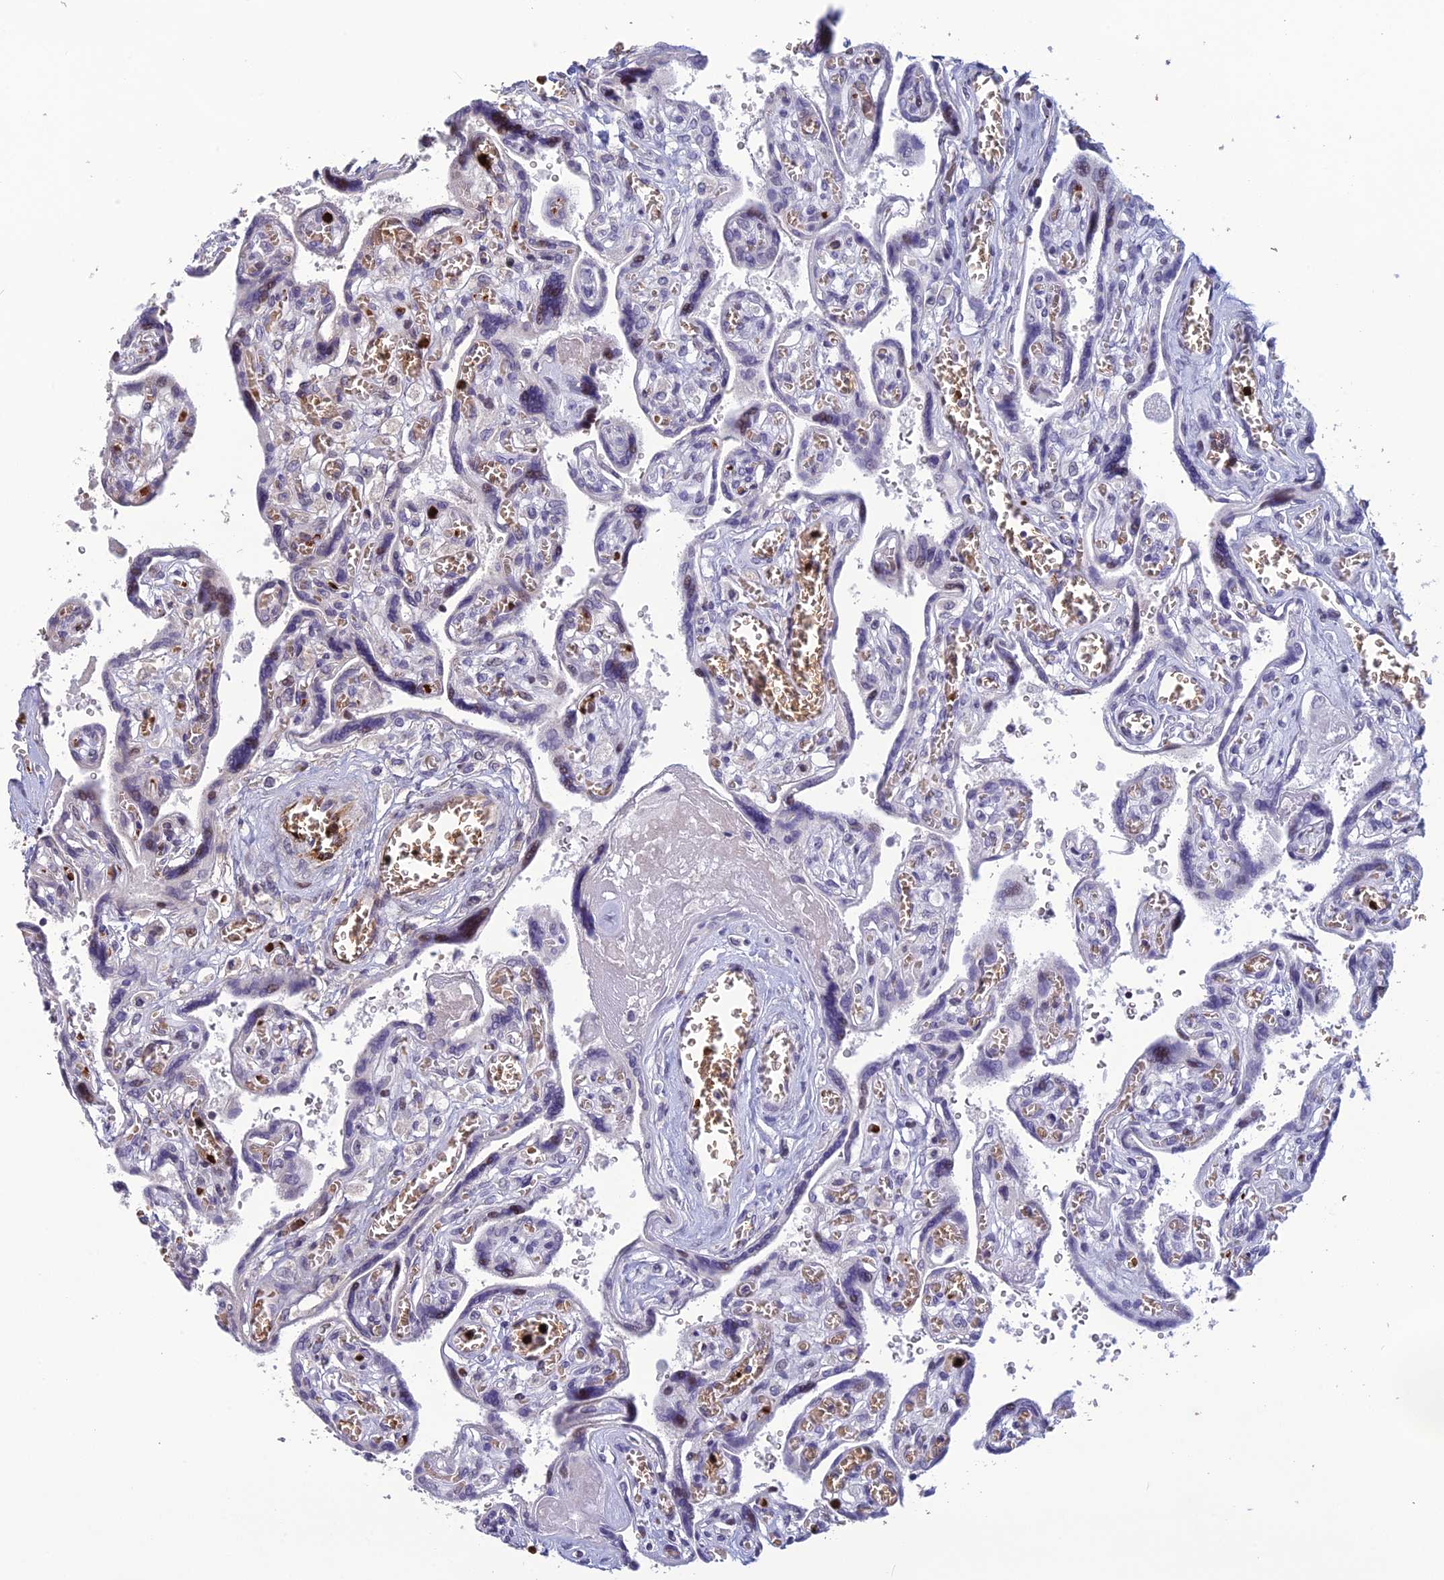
{"staining": {"intensity": "negative", "quantity": "none", "location": "none"}, "tissue": "placenta", "cell_type": "Trophoblastic cells", "image_type": "normal", "snomed": [{"axis": "morphology", "description": "Normal tissue, NOS"}, {"axis": "topography", "description": "Placenta"}], "caption": "An image of human placenta is negative for staining in trophoblastic cells. (DAB (3,3'-diaminobenzidine) IHC, high magnification).", "gene": "TMEM134", "patient": {"sex": "female", "age": 39}}